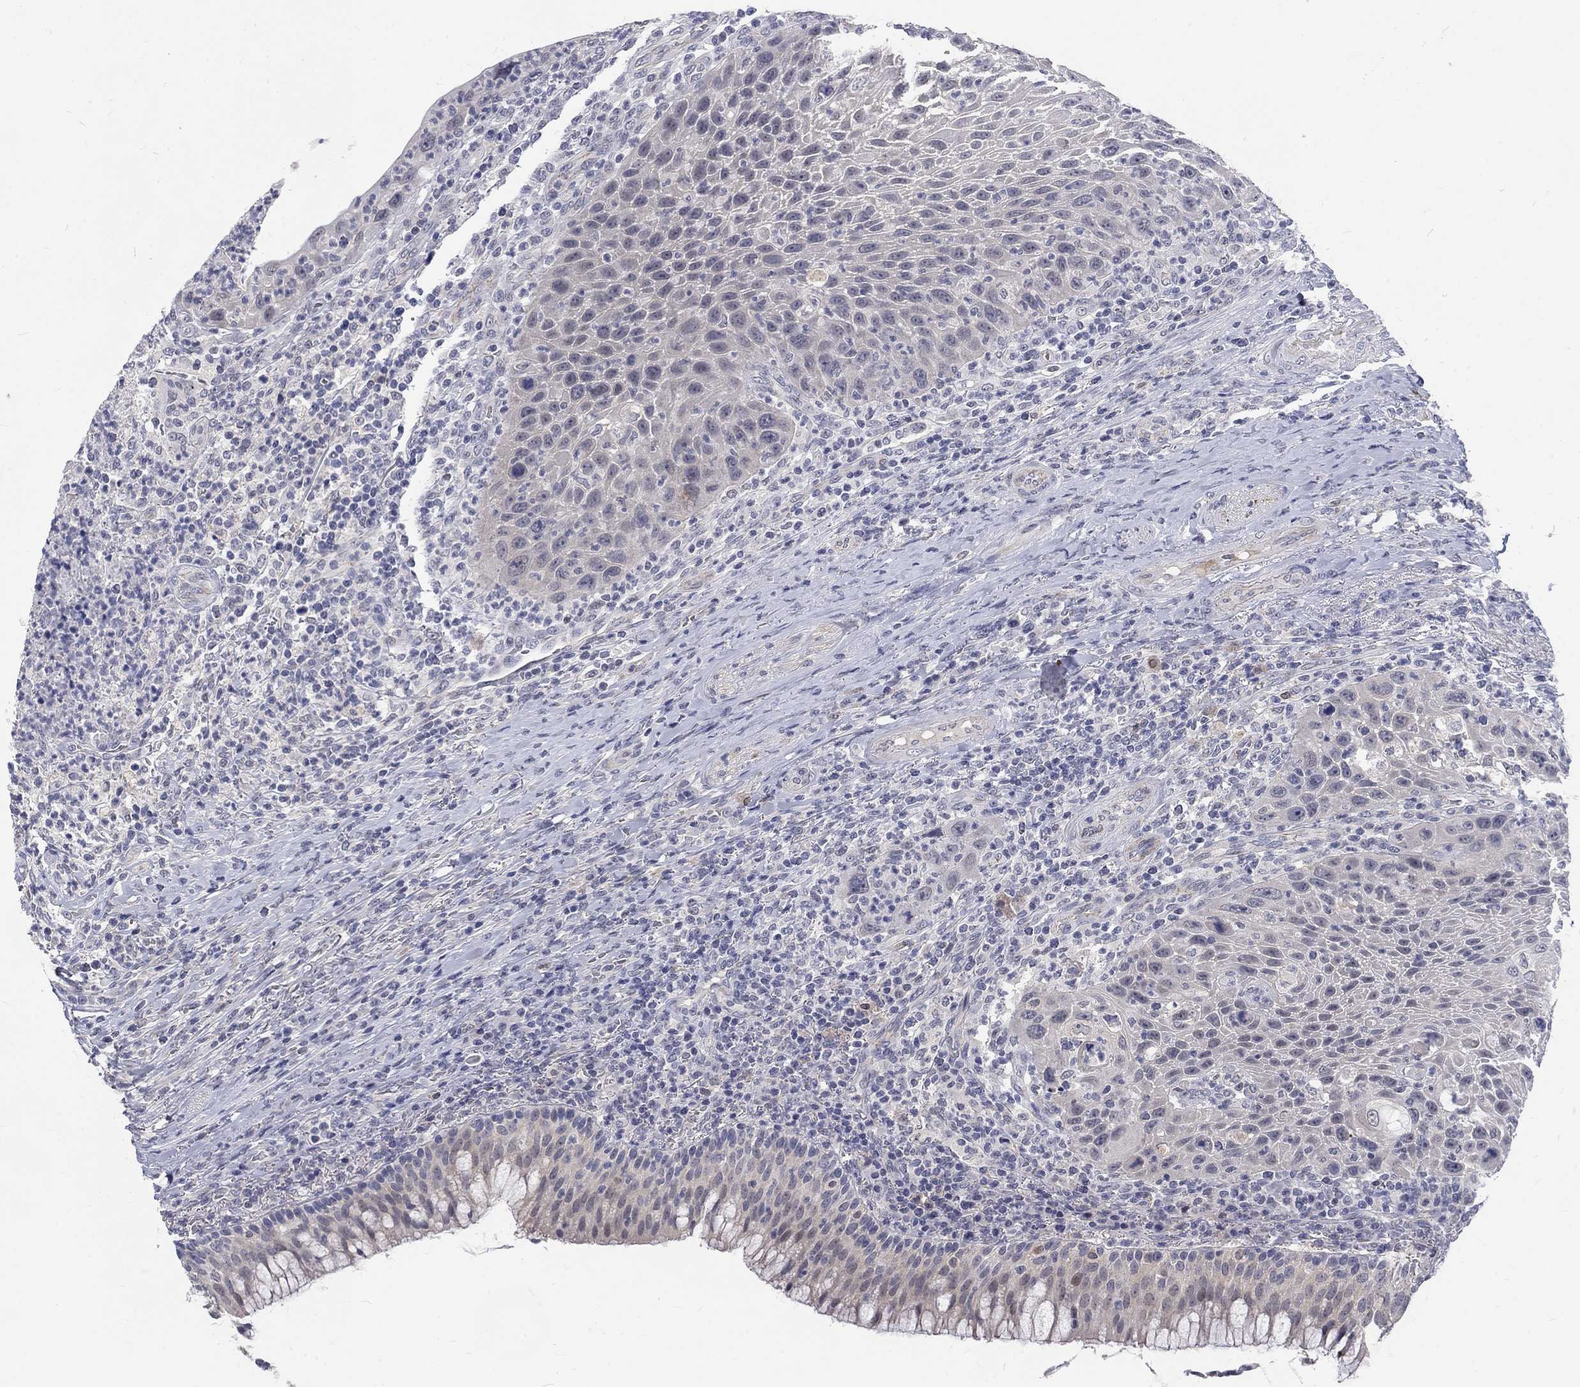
{"staining": {"intensity": "weak", "quantity": "<25%", "location": "cytoplasmic/membranous,nuclear"}, "tissue": "head and neck cancer", "cell_type": "Tumor cells", "image_type": "cancer", "snomed": [{"axis": "morphology", "description": "Squamous cell carcinoma, NOS"}, {"axis": "topography", "description": "Head-Neck"}], "caption": "Head and neck squamous cell carcinoma was stained to show a protein in brown. There is no significant staining in tumor cells.", "gene": "PHKA1", "patient": {"sex": "male", "age": 69}}